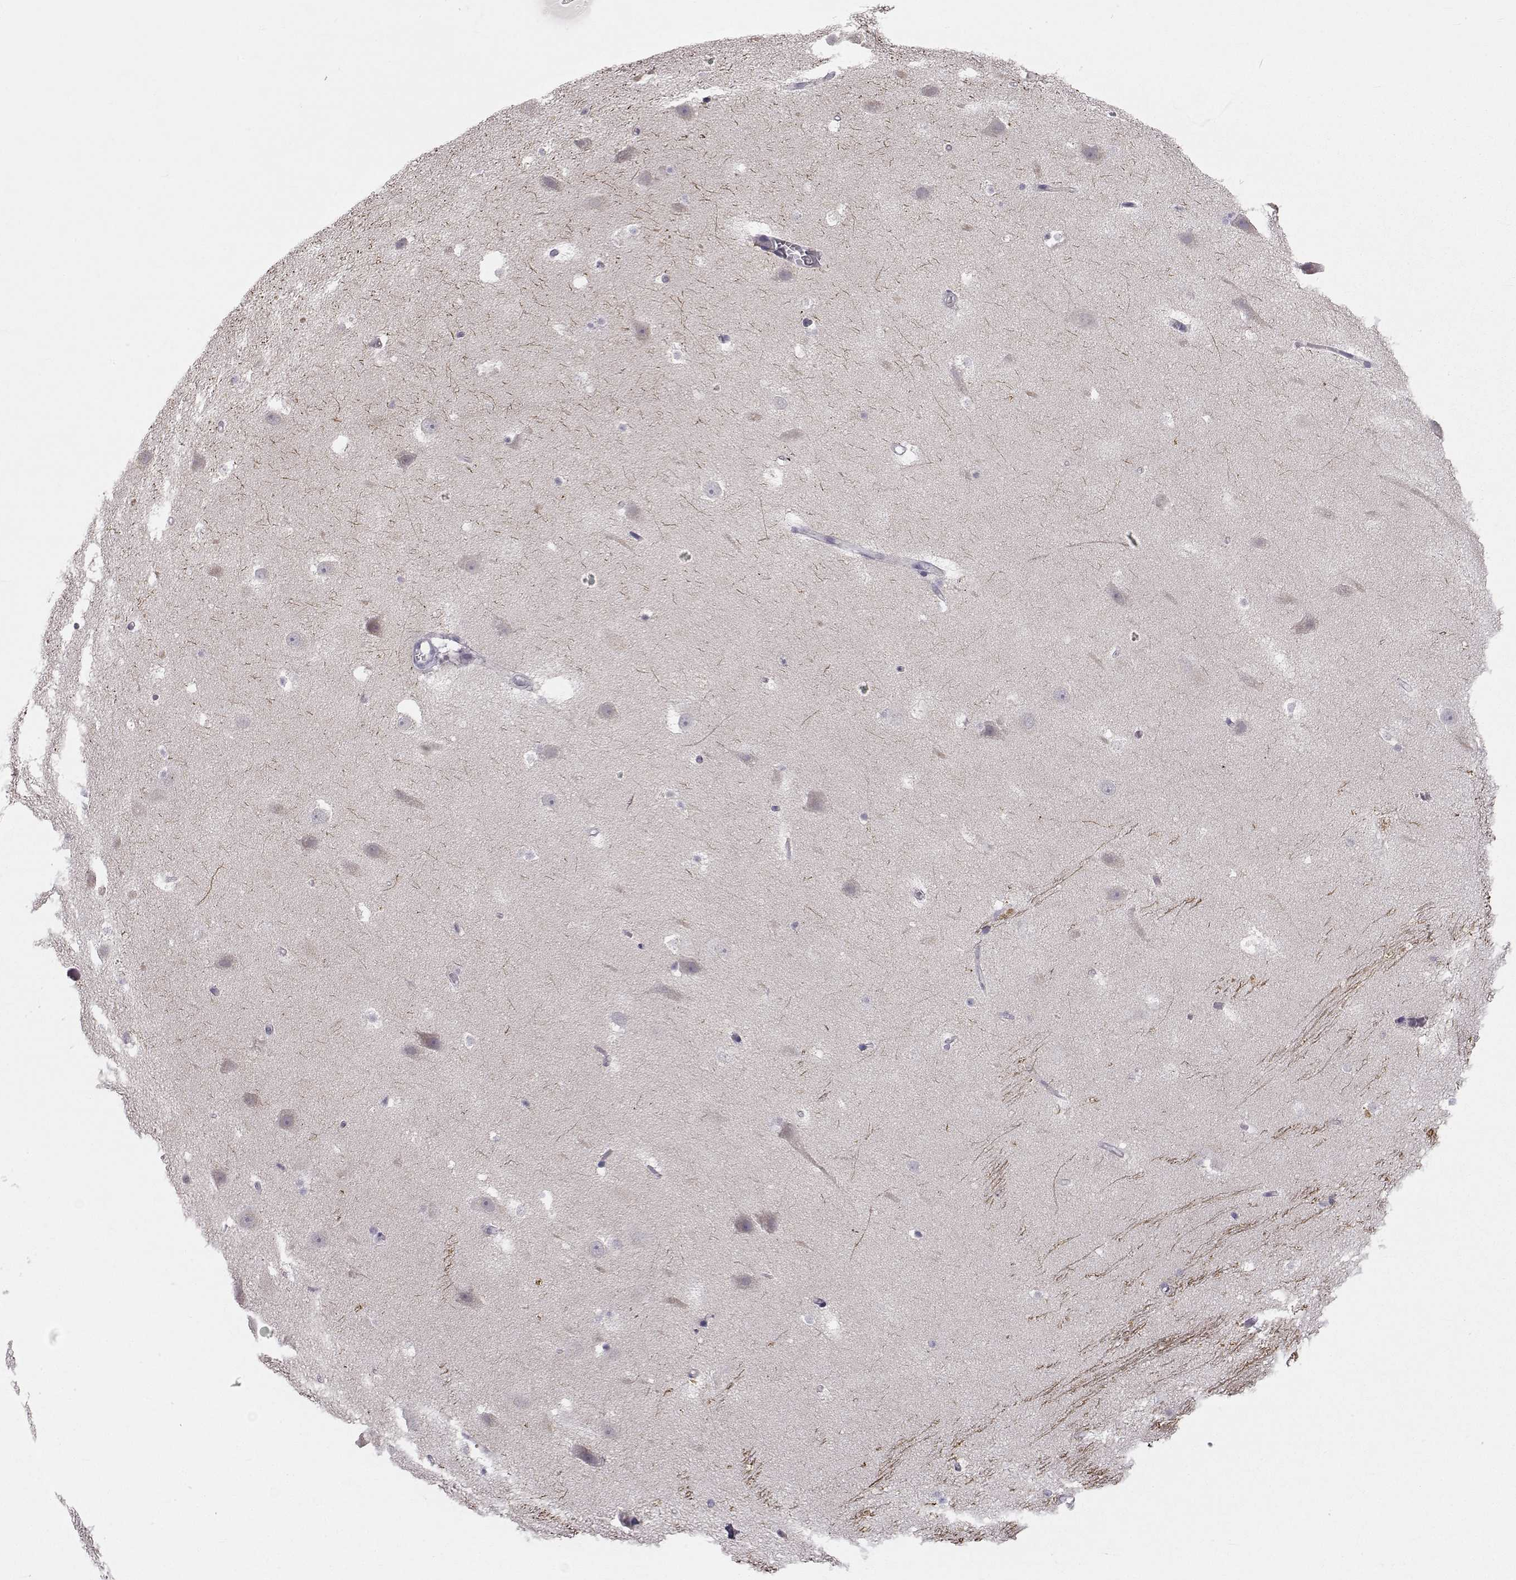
{"staining": {"intensity": "negative", "quantity": "none", "location": "none"}, "tissue": "hippocampus", "cell_type": "Glial cells", "image_type": "normal", "snomed": [{"axis": "morphology", "description": "Normal tissue, NOS"}, {"axis": "topography", "description": "Hippocampus"}], "caption": "A micrograph of hippocampus stained for a protein demonstrates no brown staining in glial cells. The staining was performed using DAB (3,3'-diaminobenzidine) to visualize the protein expression in brown, while the nuclei were stained in blue with hematoxylin (Magnification: 20x).", "gene": "ANGPT1", "patient": {"sex": "male", "age": 26}}